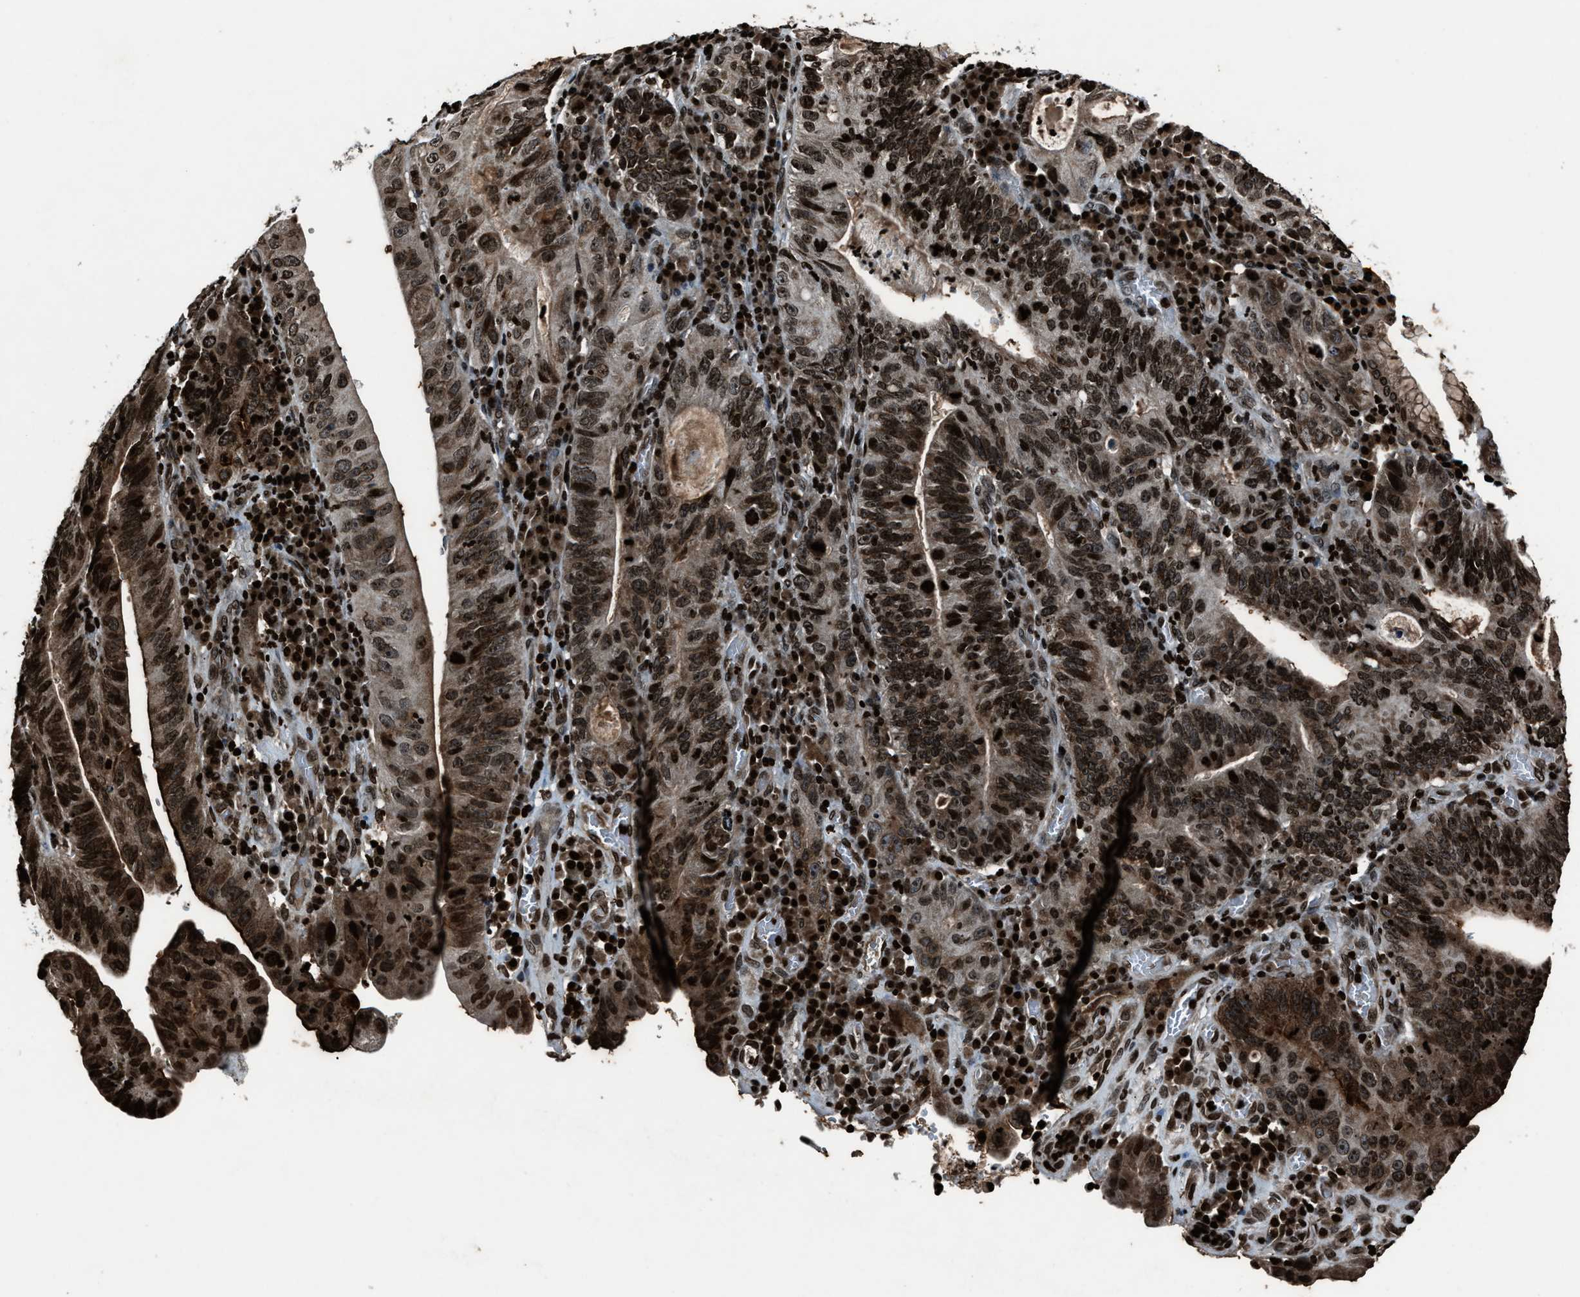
{"staining": {"intensity": "strong", "quantity": ">75%", "location": "nuclear"}, "tissue": "stomach cancer", "cell_type": "Tumor cells", "image_type": "cancer", "snomed": [{"axis": "morphology", "description": "Adenocarcinoma, NOS"}, {"axis": "topography", "description": "Stomach"}], "caption": "Immunohistochemical staining of stomach cancer (adenocarcinoma) shows high levels of strong nuclear protein expression in approximately >75% of tumor cells.", "gene": "H4C1", "patient": {"sex": "male", "age": 59}}